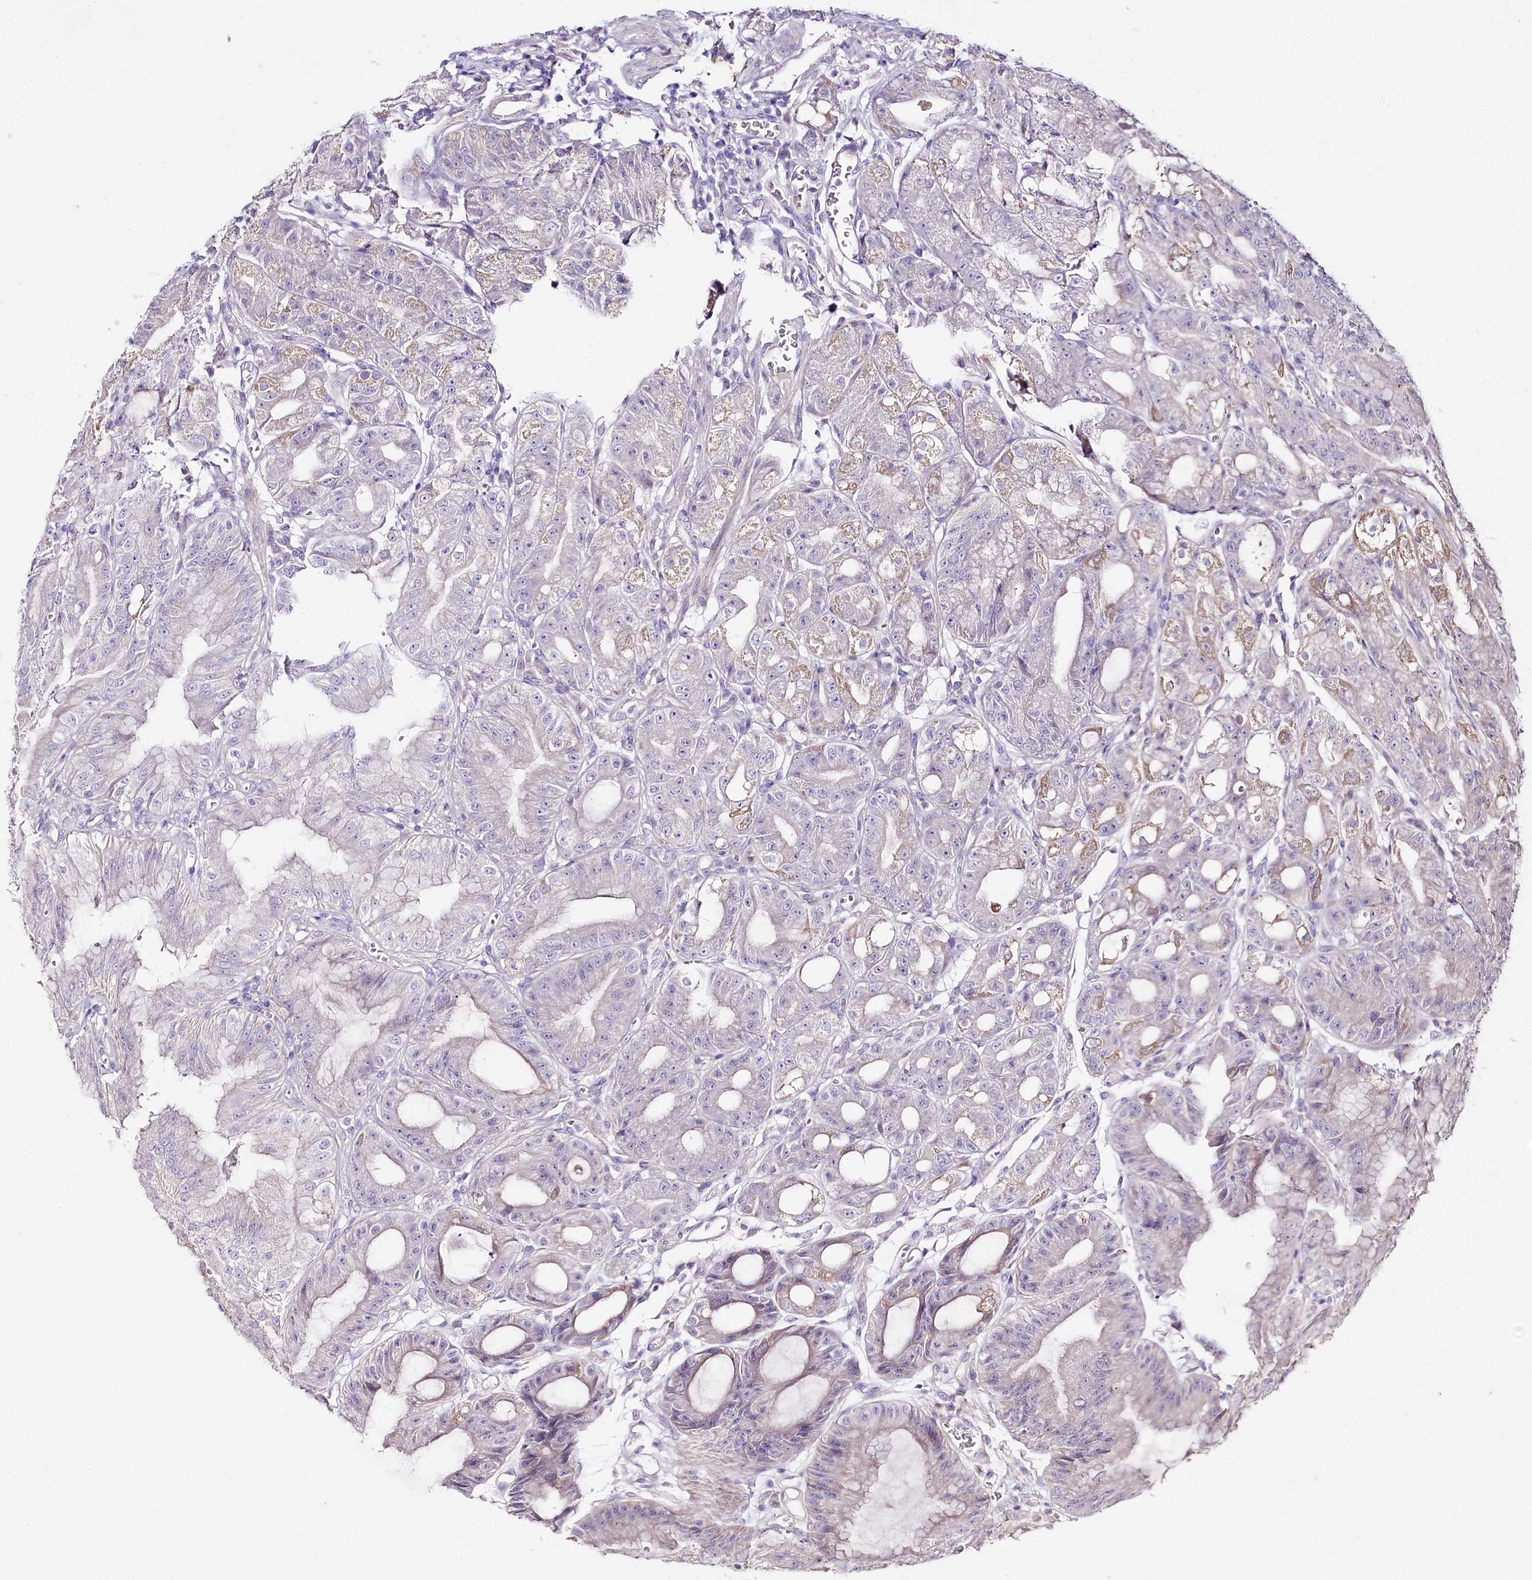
{"staining": {"intensity": "moderate", "quantity": "25%-75%", "location": "cytoplasmic/membranous"}, "tissue": "stomach", "cell_type": "Glandular cells", "image_type": "normal", "snomed": [{"axis": "morphology", "description": "Normal tissue, NOS"}, {"axis": "topography", "description": "Stomach, upper"}, {"axis": "topography", "description": "Stomach, lower"}], "caption": "Immunohistochemical staining of unremarkable human stomach exhibits 25%-75% levels of moderate cytoplasmic/membranous protein staining in approximately 25%-75% of glandular cells. (DAB IHC with brightfield microscopy, high magnification).", "gene": "ZNF226", "patient": {"sex": "male", "age": 71}}